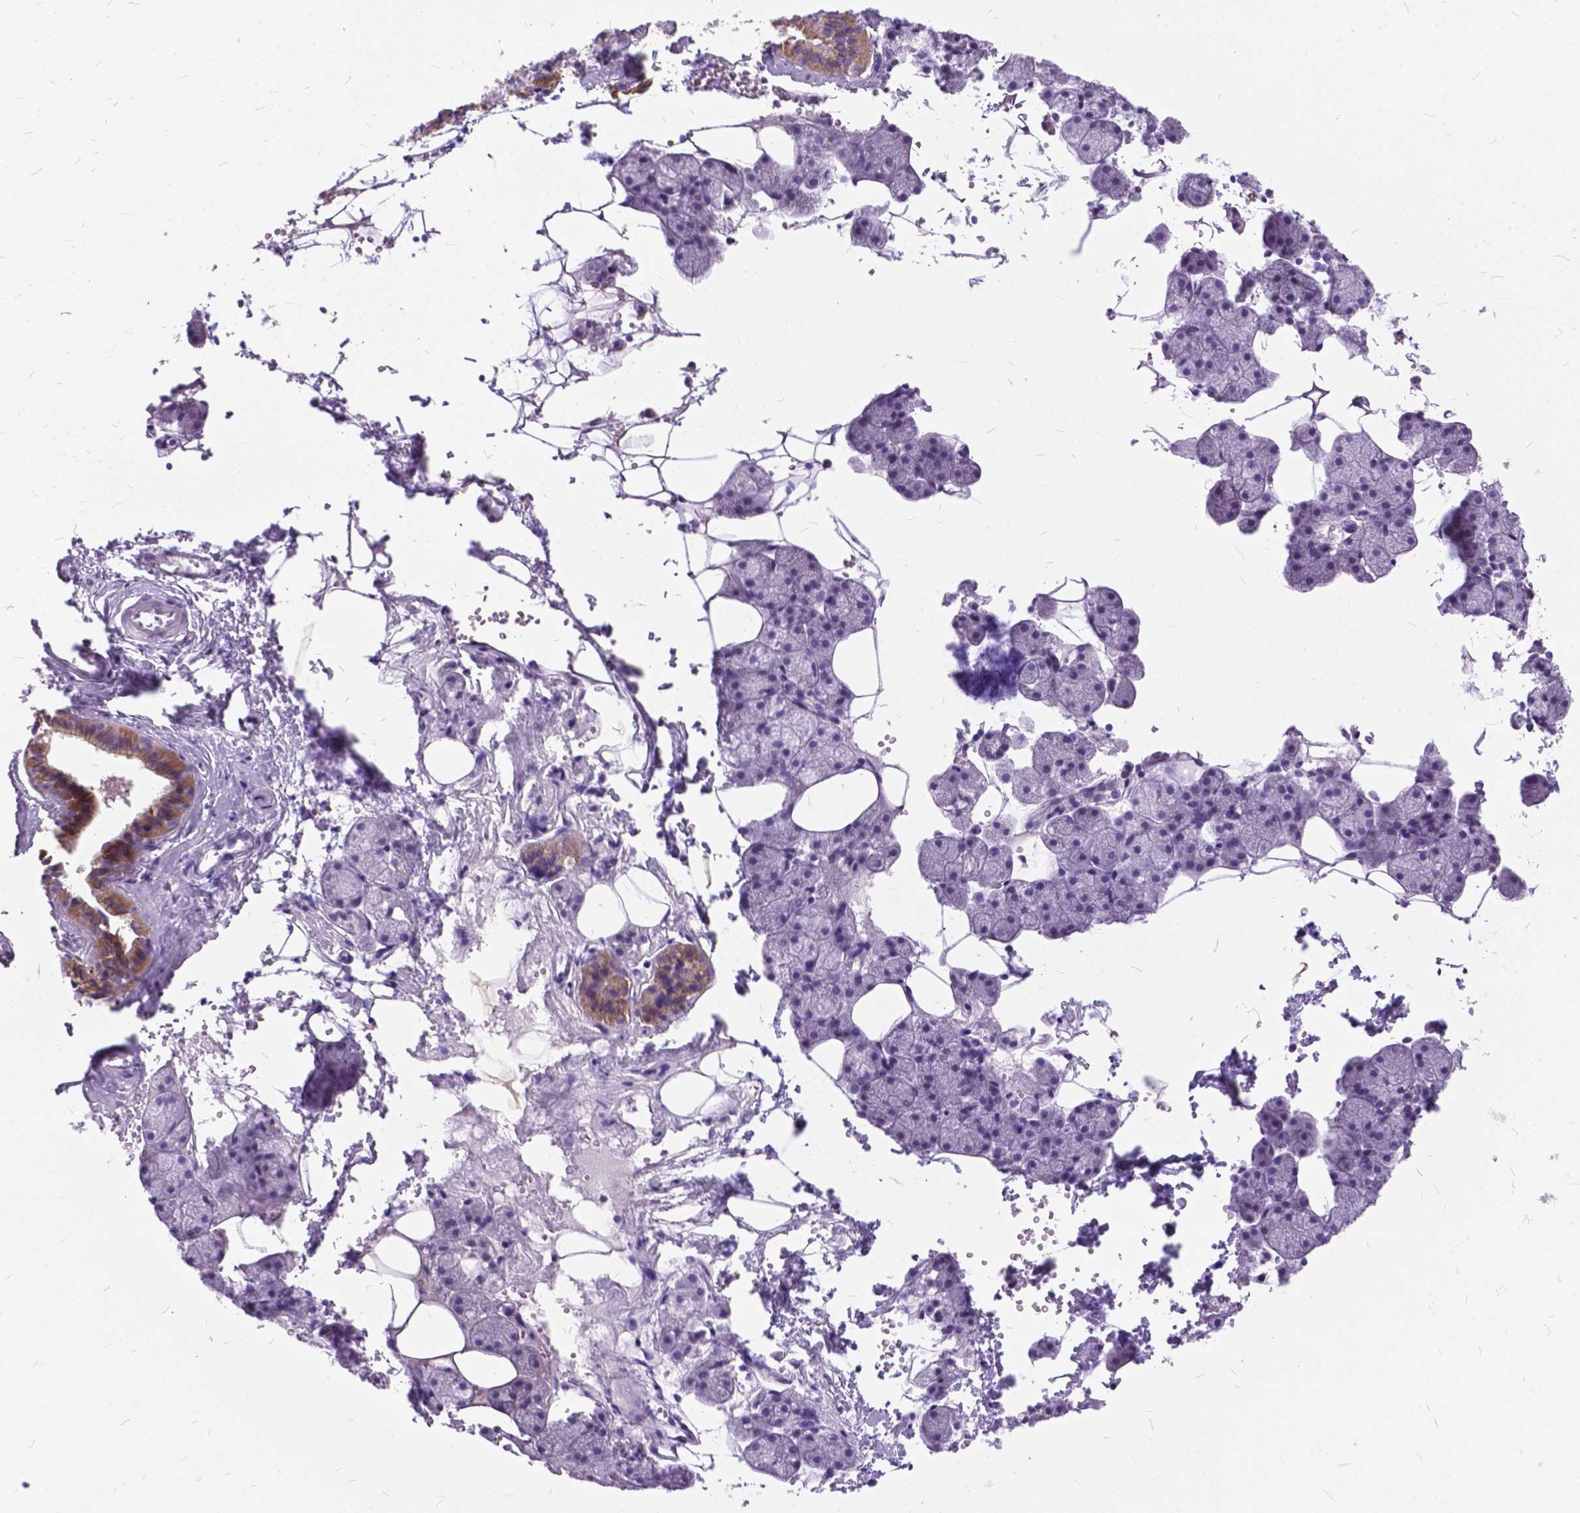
{"staining": {"intensity": "moderate", "quantity": "<25%", "location": "cytoplasmic/membranous"}, "tissue": "salivary gland", "cell_type": "Glandular cells", "image_type": "normal", "snomed": [{"axis": "morphology", "description": "Normal tissue, NOS"}, {"axis": "topography", "description": "Salivary gland"}], "caption": "An immunohistochemistry histopathology image of unremarkable tissue is shown. Protein staining in brown shows moderate cytoplasmic/membranous positivity in salivary gland within glandular cells. The staining was performed using DAB to visualize the protein expression in brown, while the nuclei were stained in blue with hematoxylin (Magnification: 20x).", "gene": "BSND", "patient": {"sex": "male", "age": 38}}